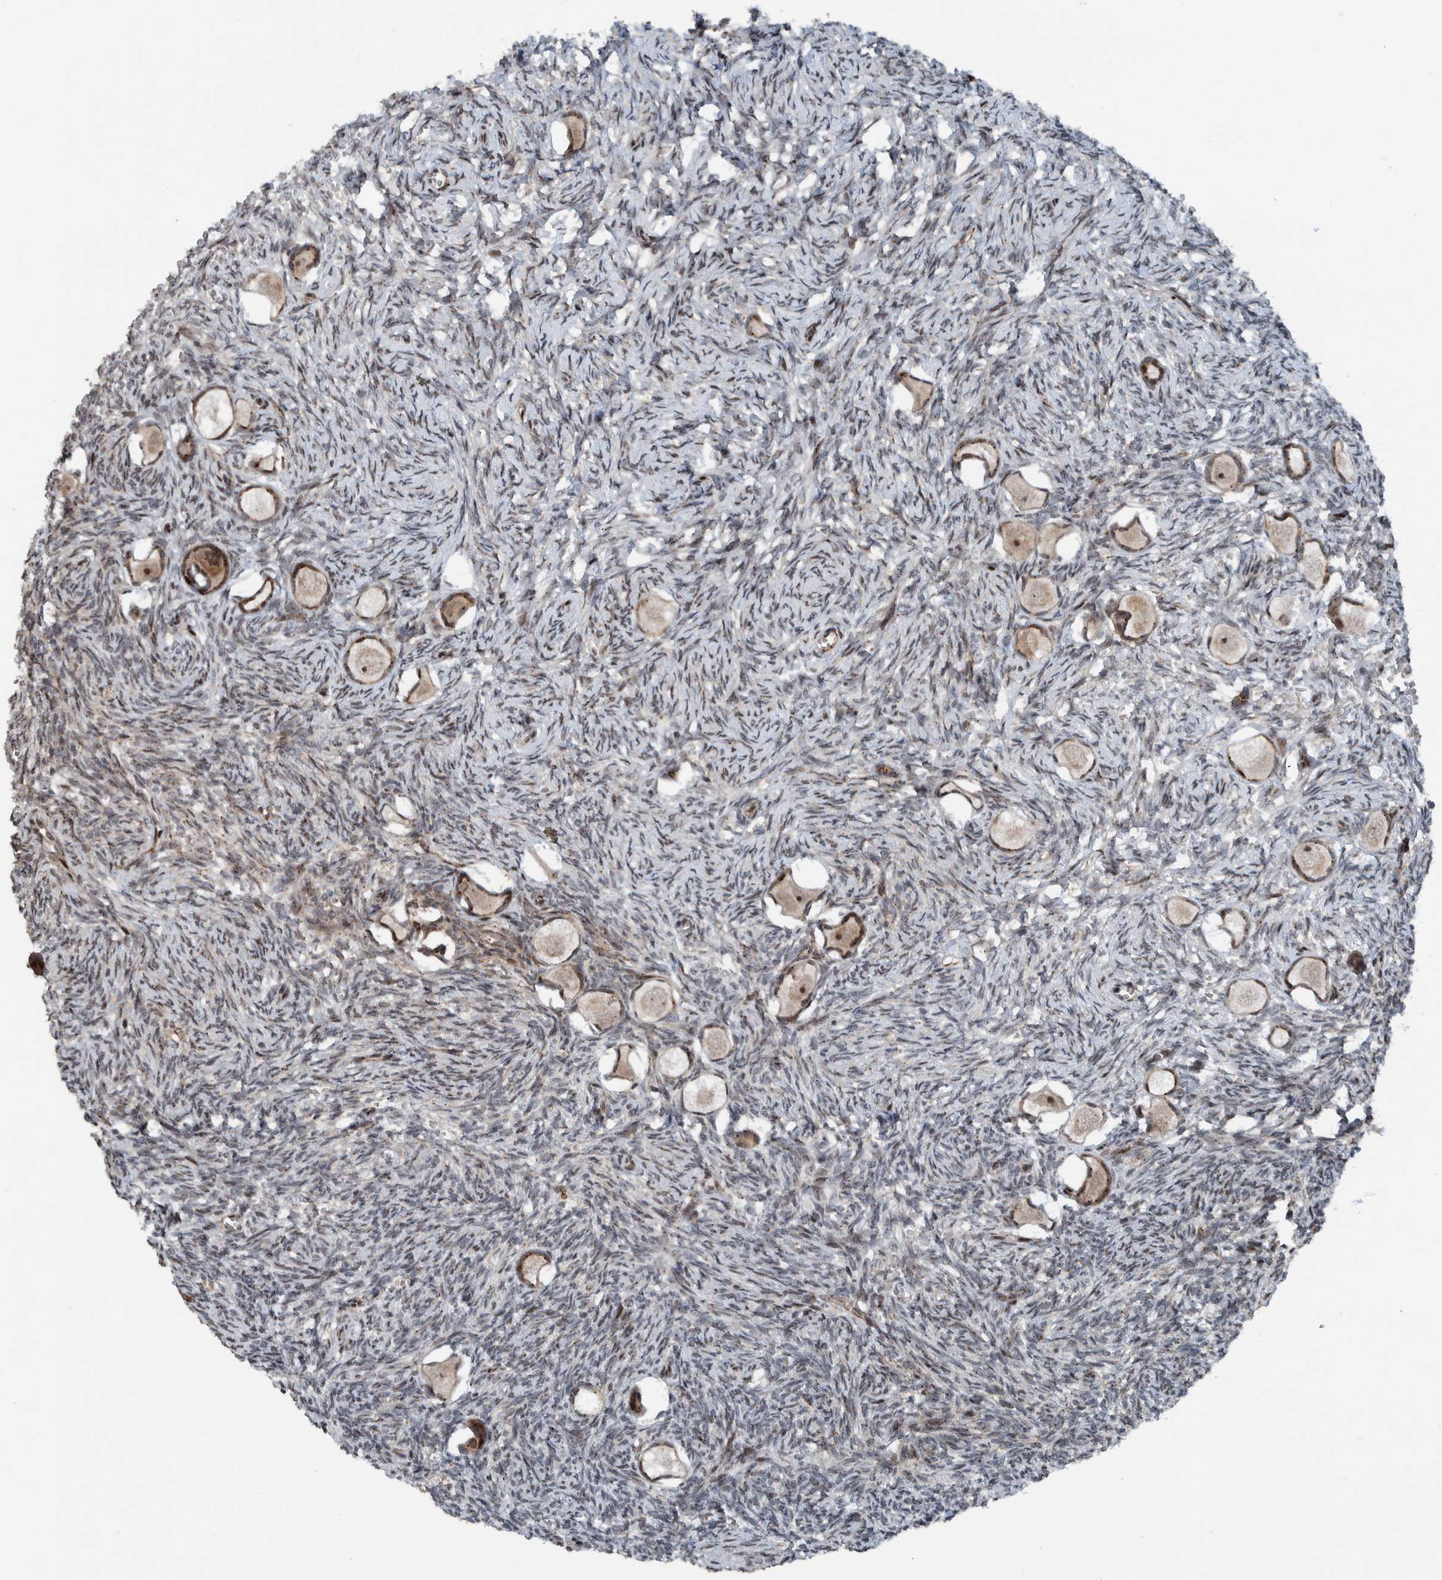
{"staining": {"intensity": "moderate", "quantity": ">75%", "location": "cytoplasmic/membranous,nuclear"}, "tissue": "ovary", "cell_type": "Follicle cells", "image_type": "normal", "snomed": [{"axis": "morphology", "description": "Normal tissue, NOS"}, {"axis": "topography", "description": "Ovary"}], "caption": "Immunohistochemical staining of unremarkable human ovary reveals moderate cytoplasmic/membranous,nuclear protein staining in about >75% of follicle cells. The staining was performed using DAB to visualize the protein expression in brown, while the nuclei were stained in blue with hematoxylin (Magnification: 20x).", "gene": "ZNF366", "patient": {"sex": "female", "age": 27}}